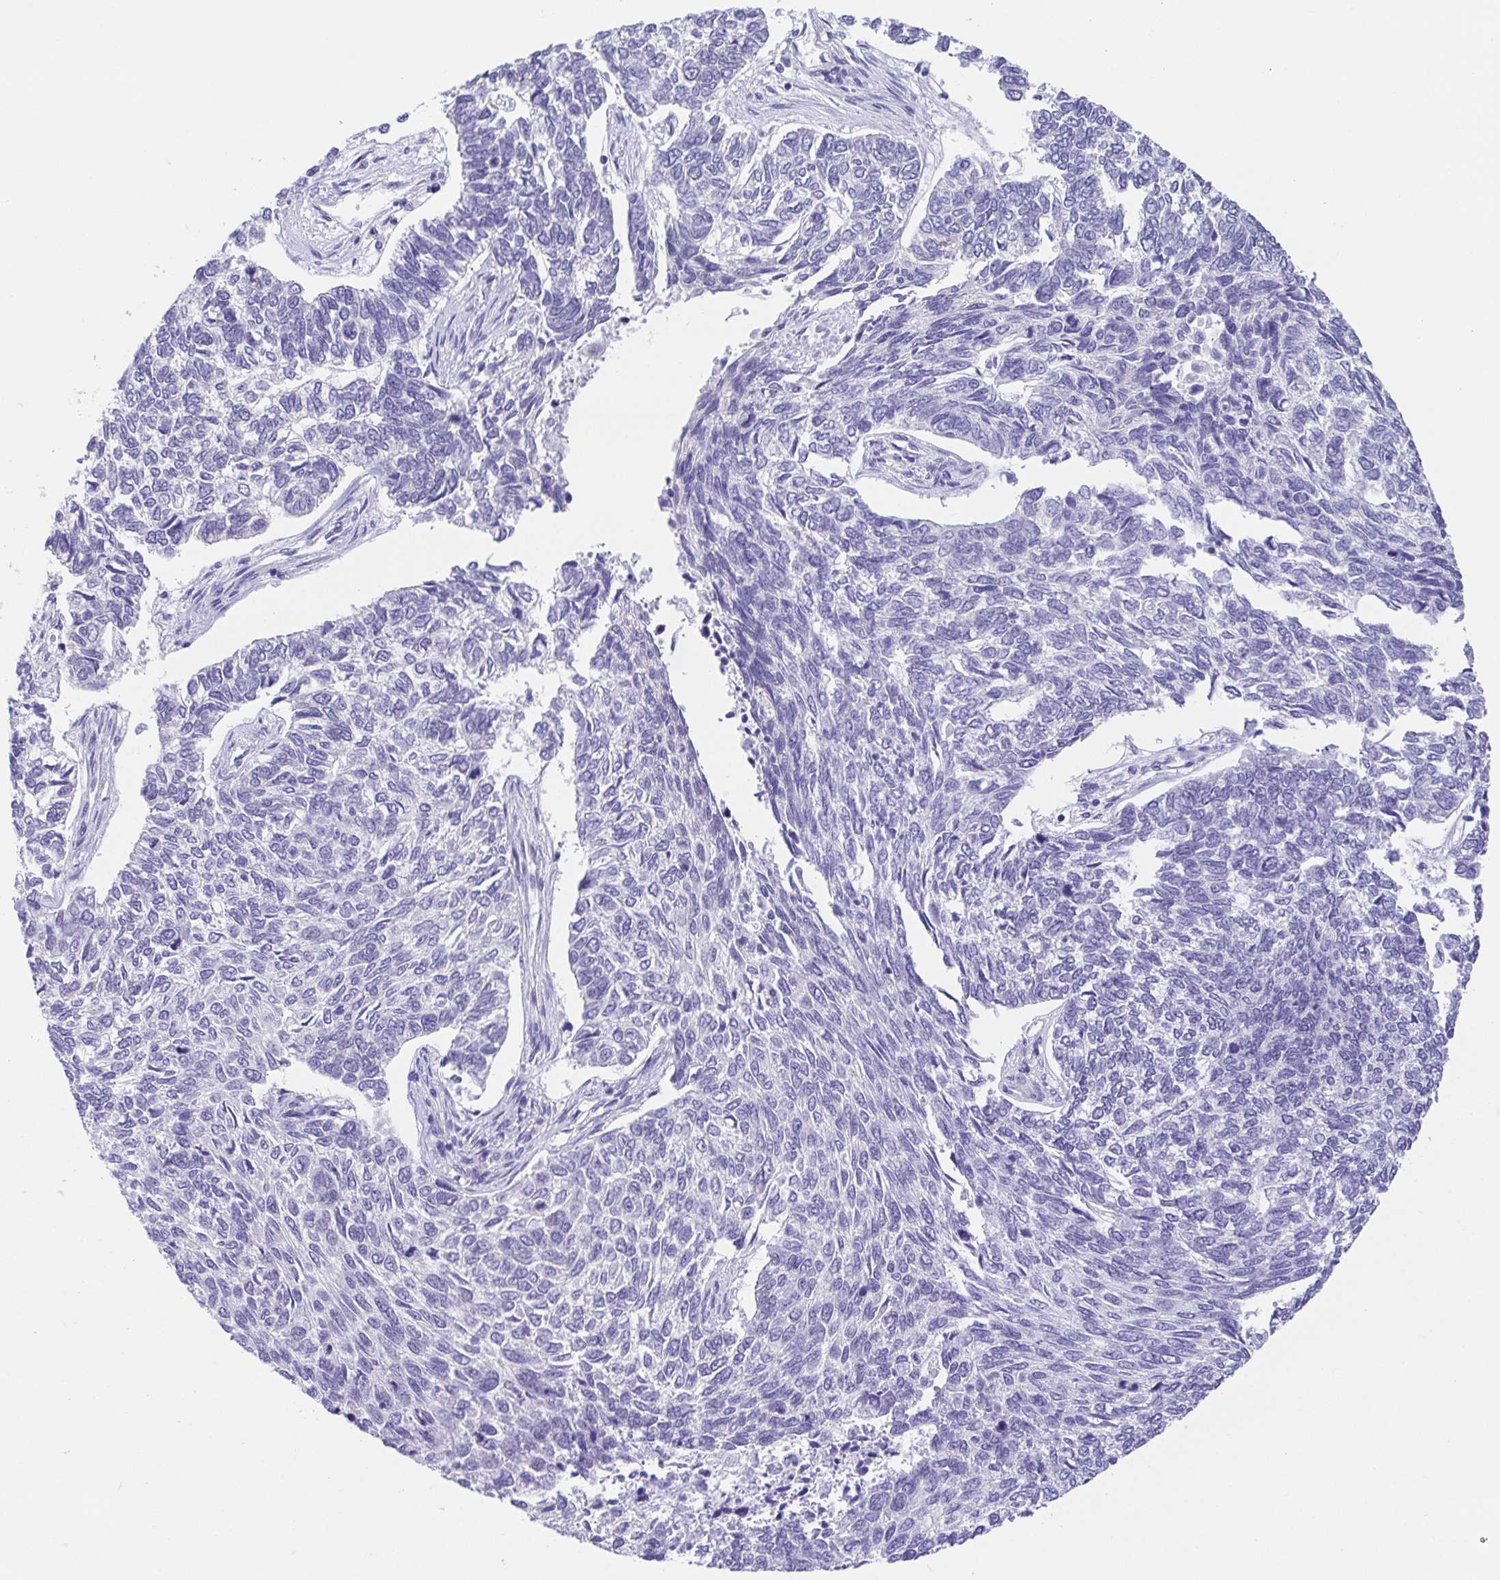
{"staining": {"intensity": "negative", "quantity": "none", "location": "none"}, "tissue": "skin cancer", "cell_type": "Tumor cells", "image_type": "cancer", "snomed": [{"axis": "morphology", "description": "Basal cell carcinoma"}, {"axis": "topography", "description": "Skin"}], "caption": "The photomicrograph reveals no significant positivity in tumor cells of skin cancer (basal cell carcinoma).", "gene": "LUZP4", "patient": {"sex": "female", "age": 65}}